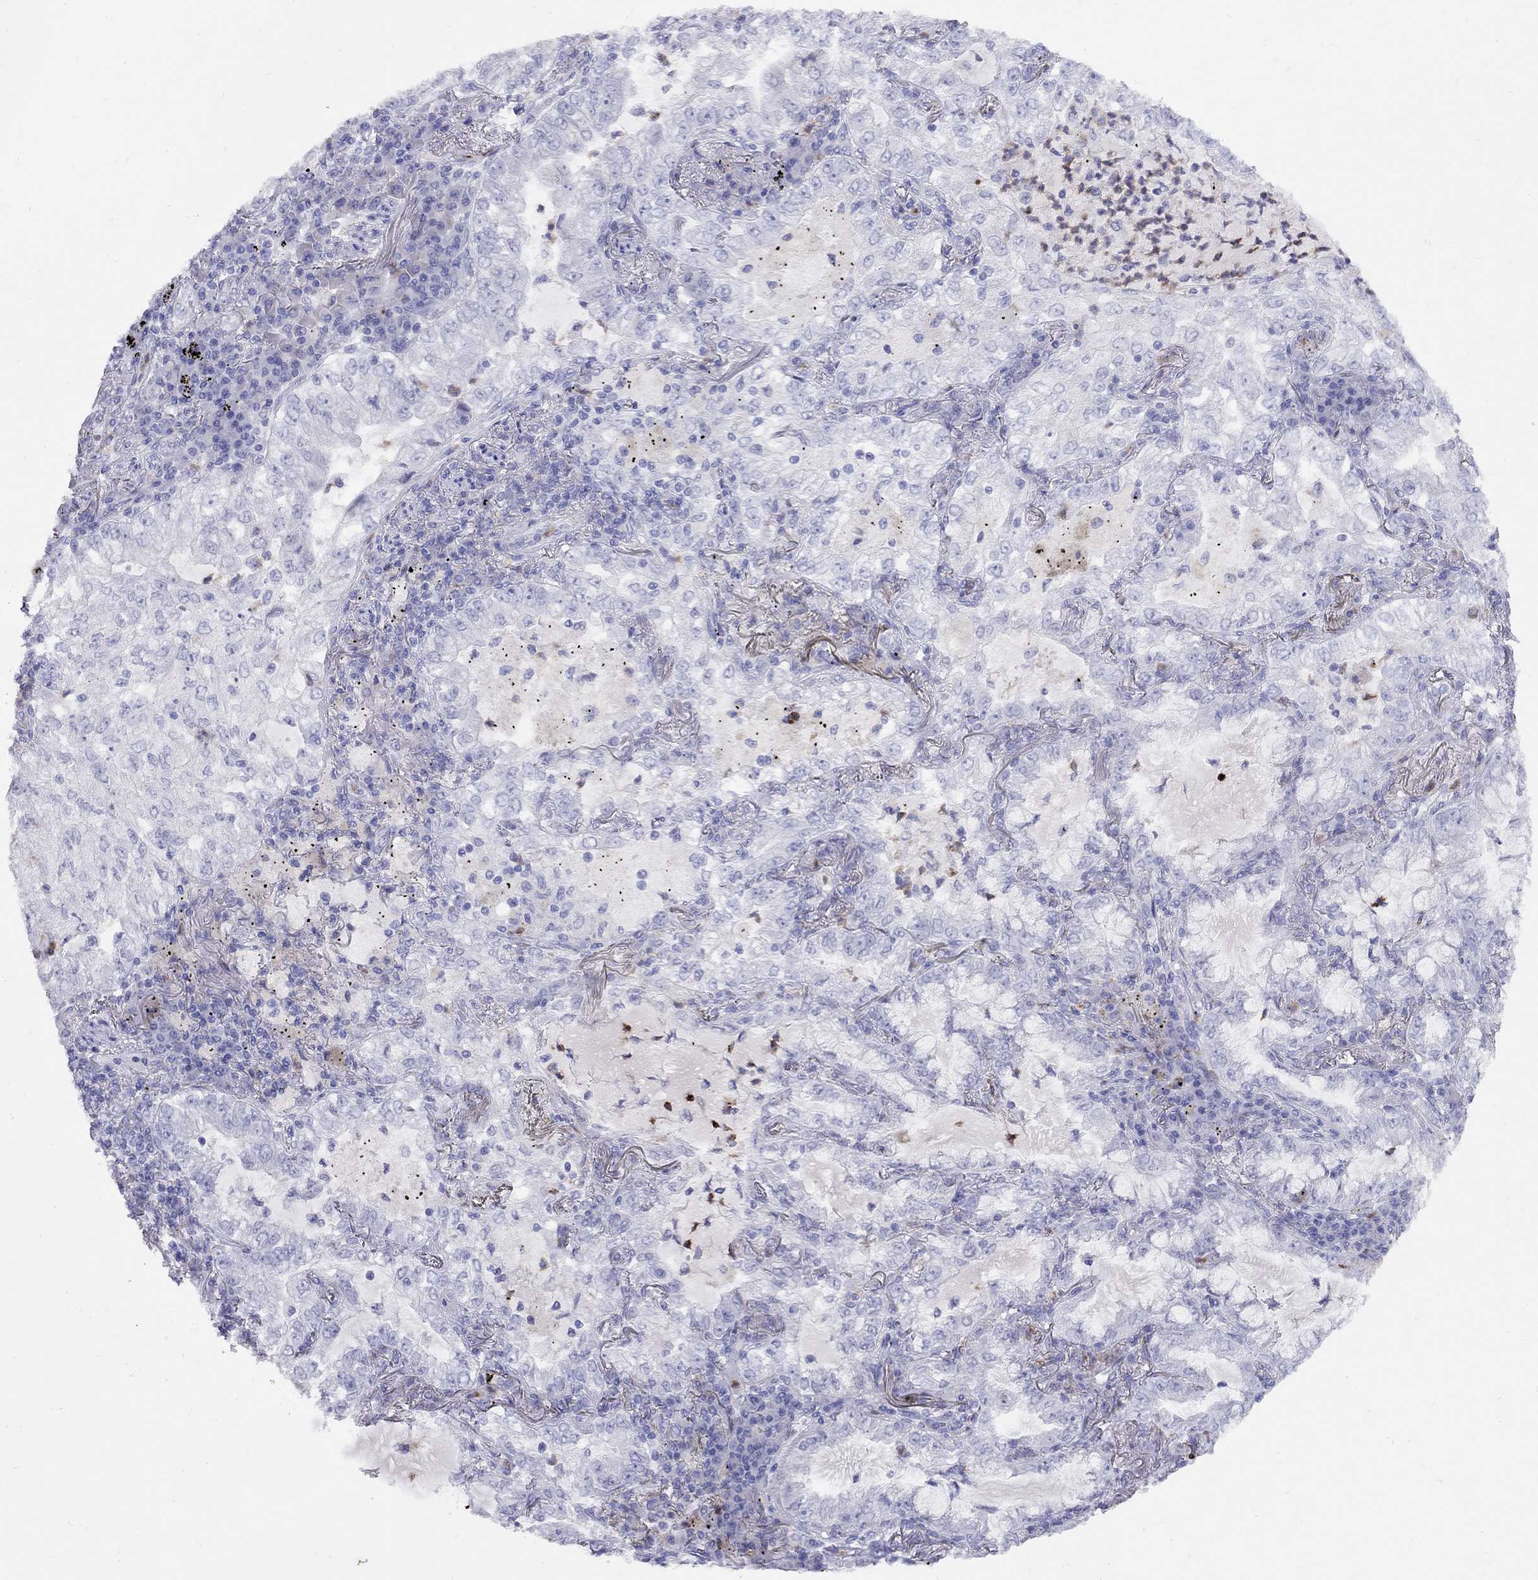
{"staining": {"intensity": "negative", "quantity": "none", "location": "none"}, "tissue": "lung cancer", "cell_type": "Tumor cells", "image_type": "cancer", "snomed": [{"axis": "morphology", "description": "Adenocarcinoma, NOS"}, {"axis": "topography", "description": "Lung"}], "caption": "Immunohistochemistry (IHC) photomicrograph of lung cancer stained for a protein (brown), which reveals no staining in tumor cells.", "gene": "SPINT4", "patient": {"sex": "female", "age": 73}}